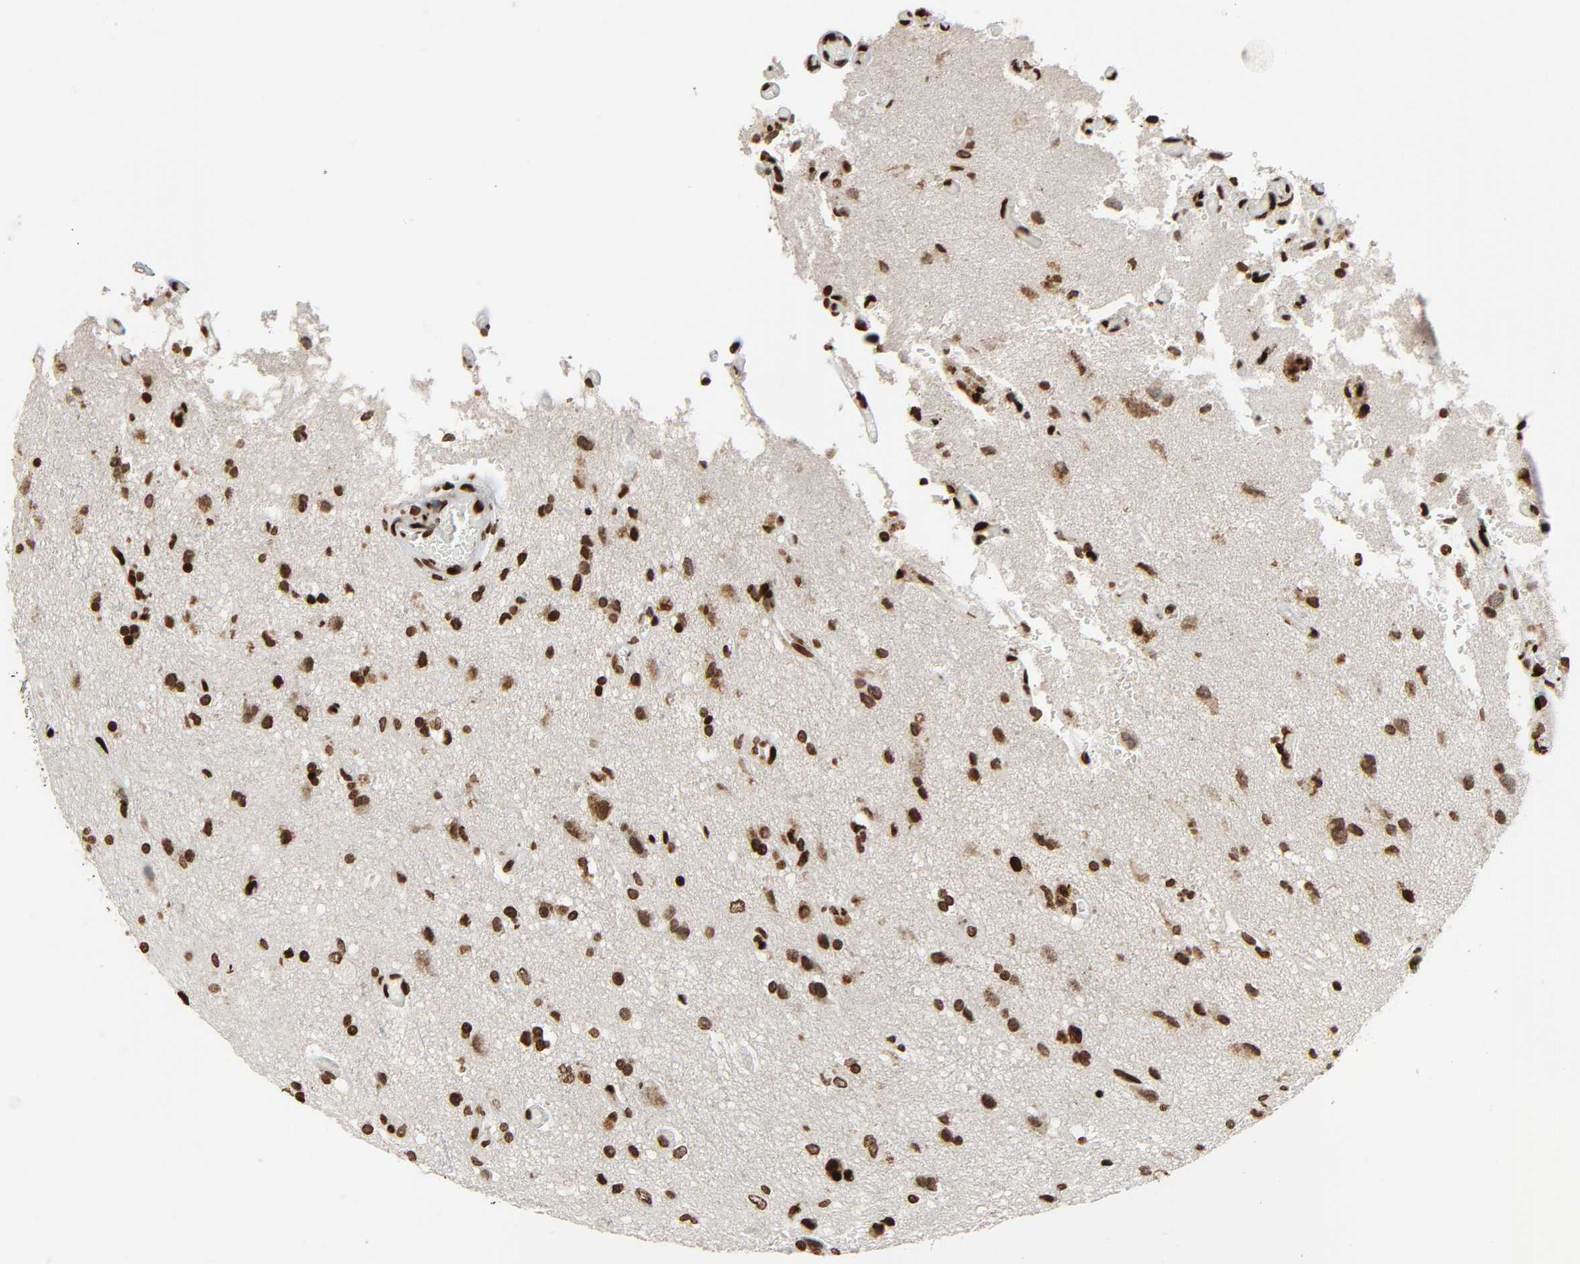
{"staining": {"intensity": "moderate", "quantity": ">75%", "location": "nuclear"}, "tissue": "glioma", "cell_type": "Tumor cells", "image_type": "cancer", "snomed": [{"axis": "morphology", "description": "Glioma, malignant, High grade"}, {"axis": "topography", "description": "Brain"}], "caption": "Human high-grade glioma (malignant) stained with a brown dye exhibits moderate nuclear positive positivity in approximately >75% of tumor cells.", "gene": "RXRA", "patient": {"sex": "male", "age": 47}}